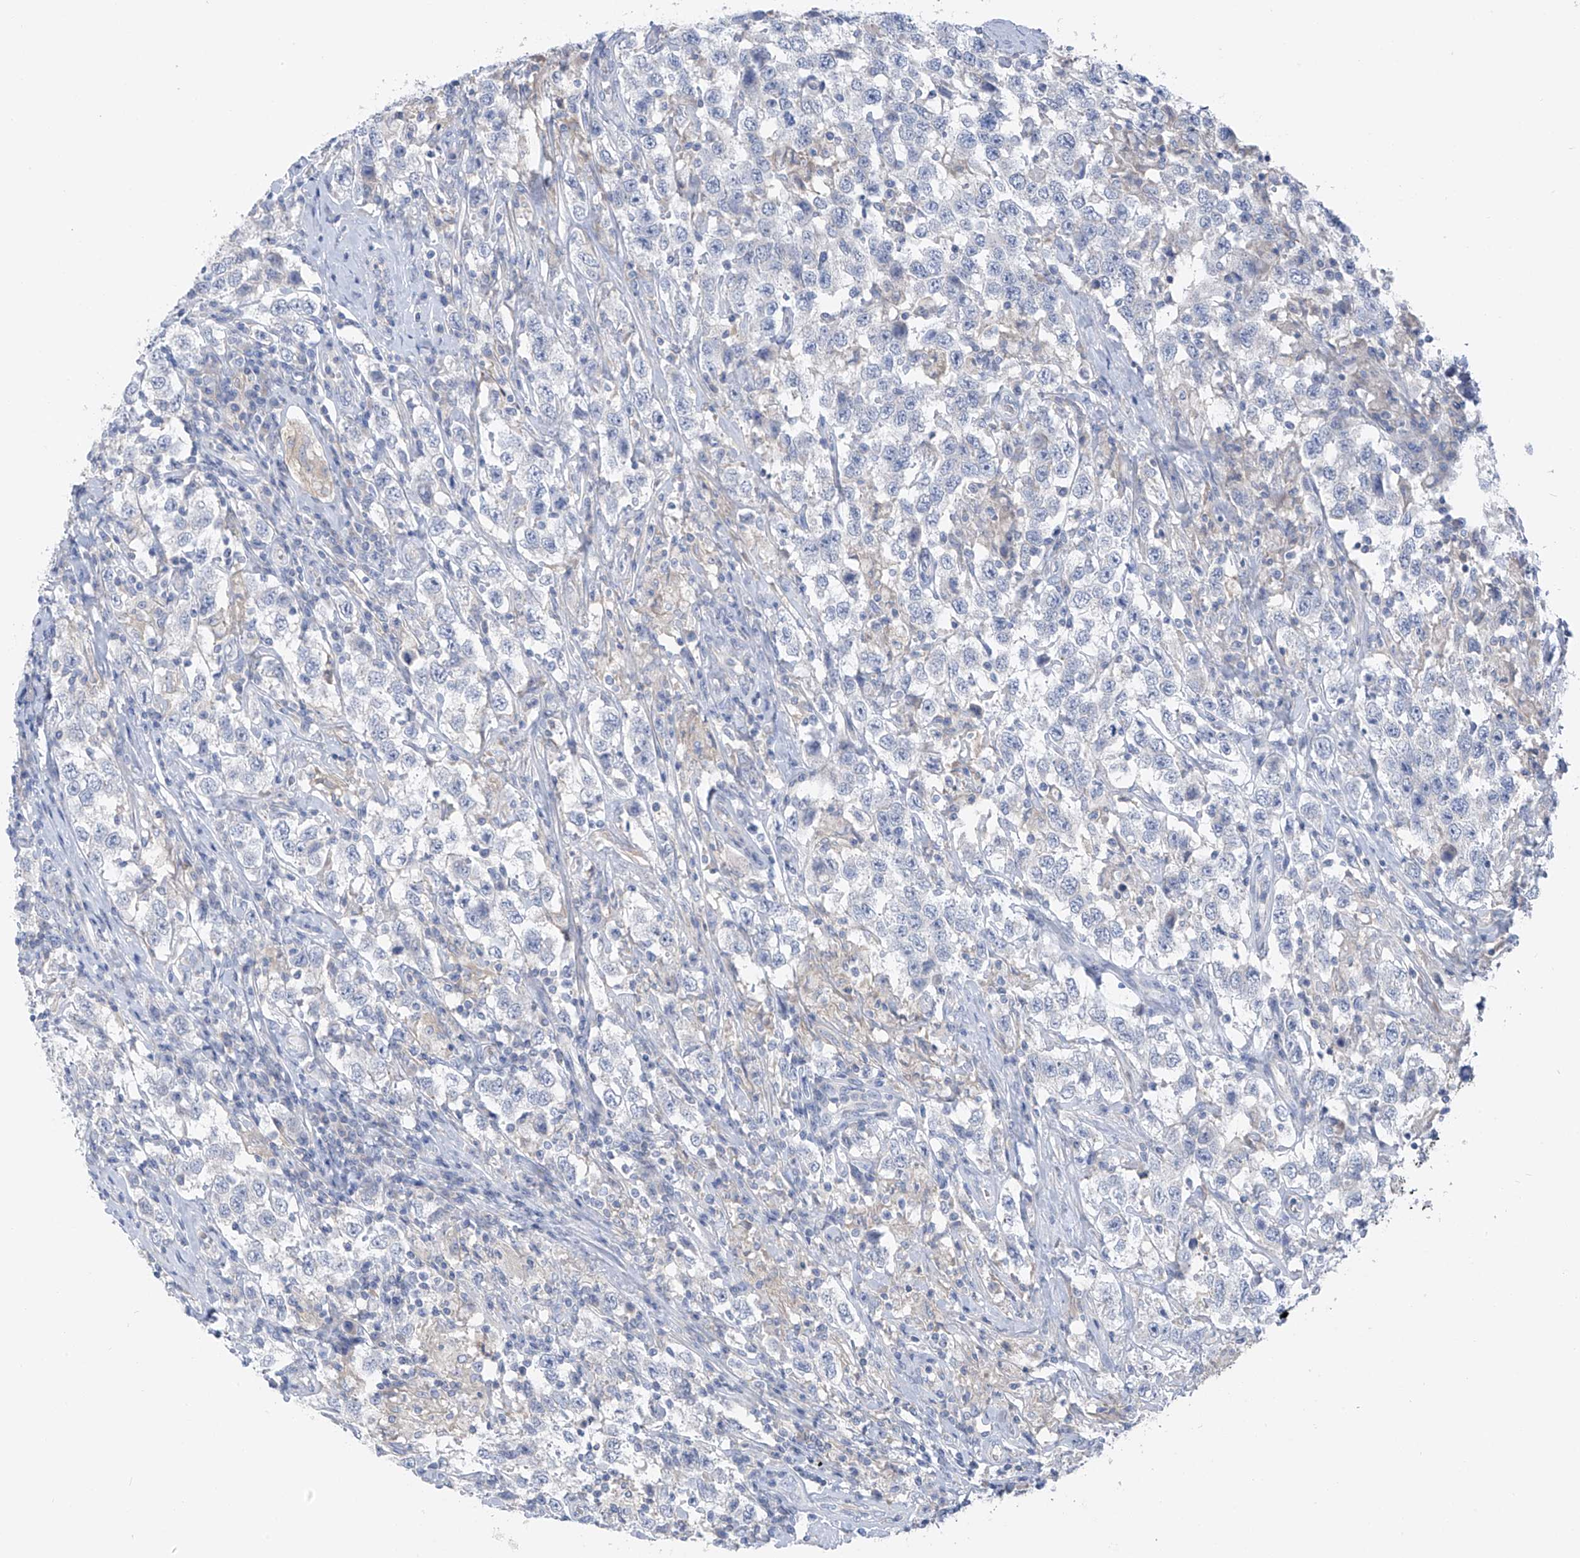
{"staining": {"intensity": "negative", "quantity": "none", "location": "none"}, "tissue": "testis cancer", "cell_type": "Tumor cells", "image_type": "cancer", "snomed": [{"axis": "morphology", "description": "Seminoma, NOS"}, {"axis": "topography", "description": "Testis"}], "caption": "This is a image of immunohistochemistry (IHC) staining of testis cancer, which shows no positivity in tumor cells.", "gene": "POMGNT2", "patient": {"sex": "male", "age": 41}}